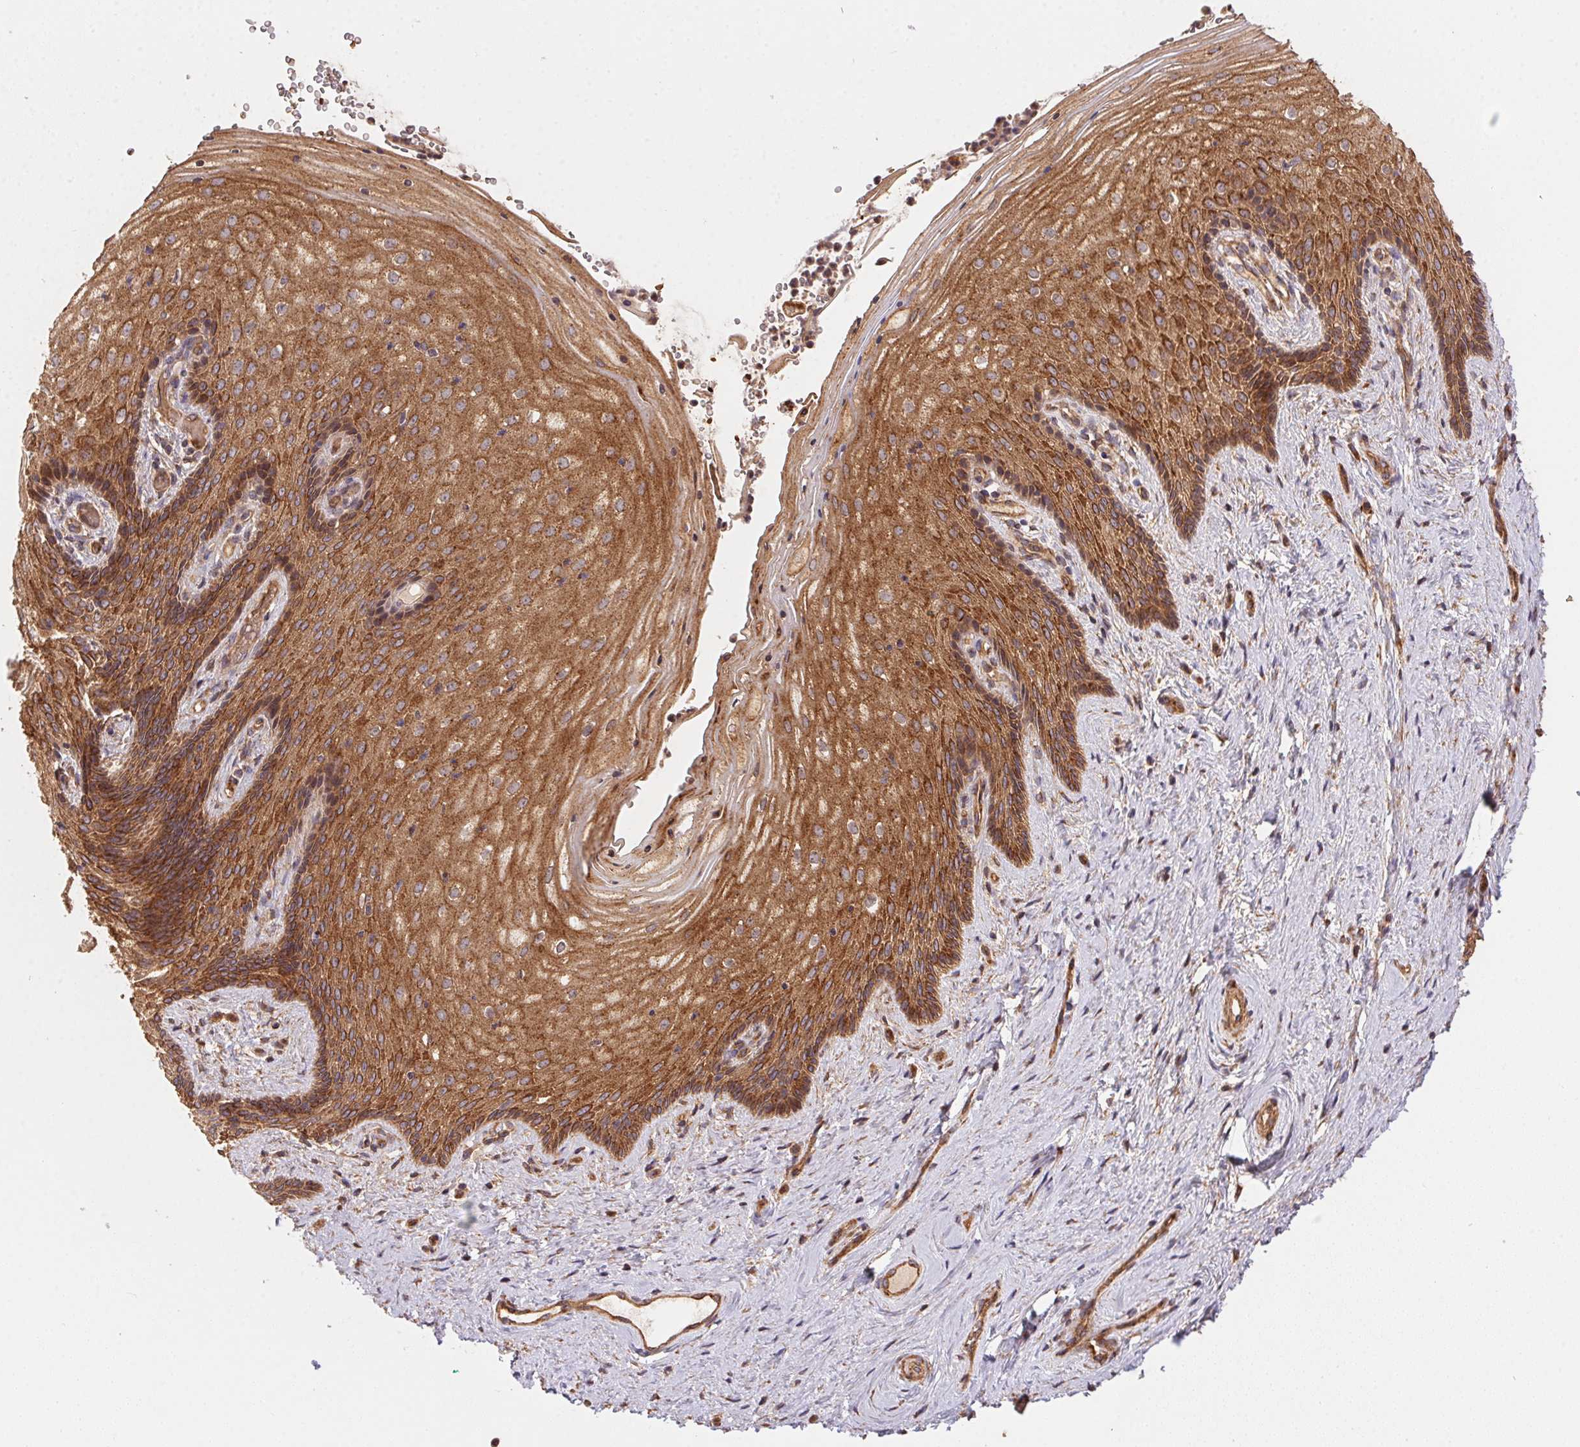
{"staining": {"intensity": "strong", "quantity": ">75%", "location": "cytoplasmic/membranous"}, "tissue": "vagina", "cell_type": "Squamous epithelial cells", "image_type": "normal", "snomed": [{"axis": "morphology", "description": "Normal tissue, NOS"}, {"axis": "topography", "description": "Vagina"}], "caption": "About >75% of squamous epithelial cells in unremarkable vagina show strong cytoplasmic/membranous protein positivity as visualized by brown immunohistochemical staining.", "gene": "USE1", "patient": {"sex": "female", "age": 45}}